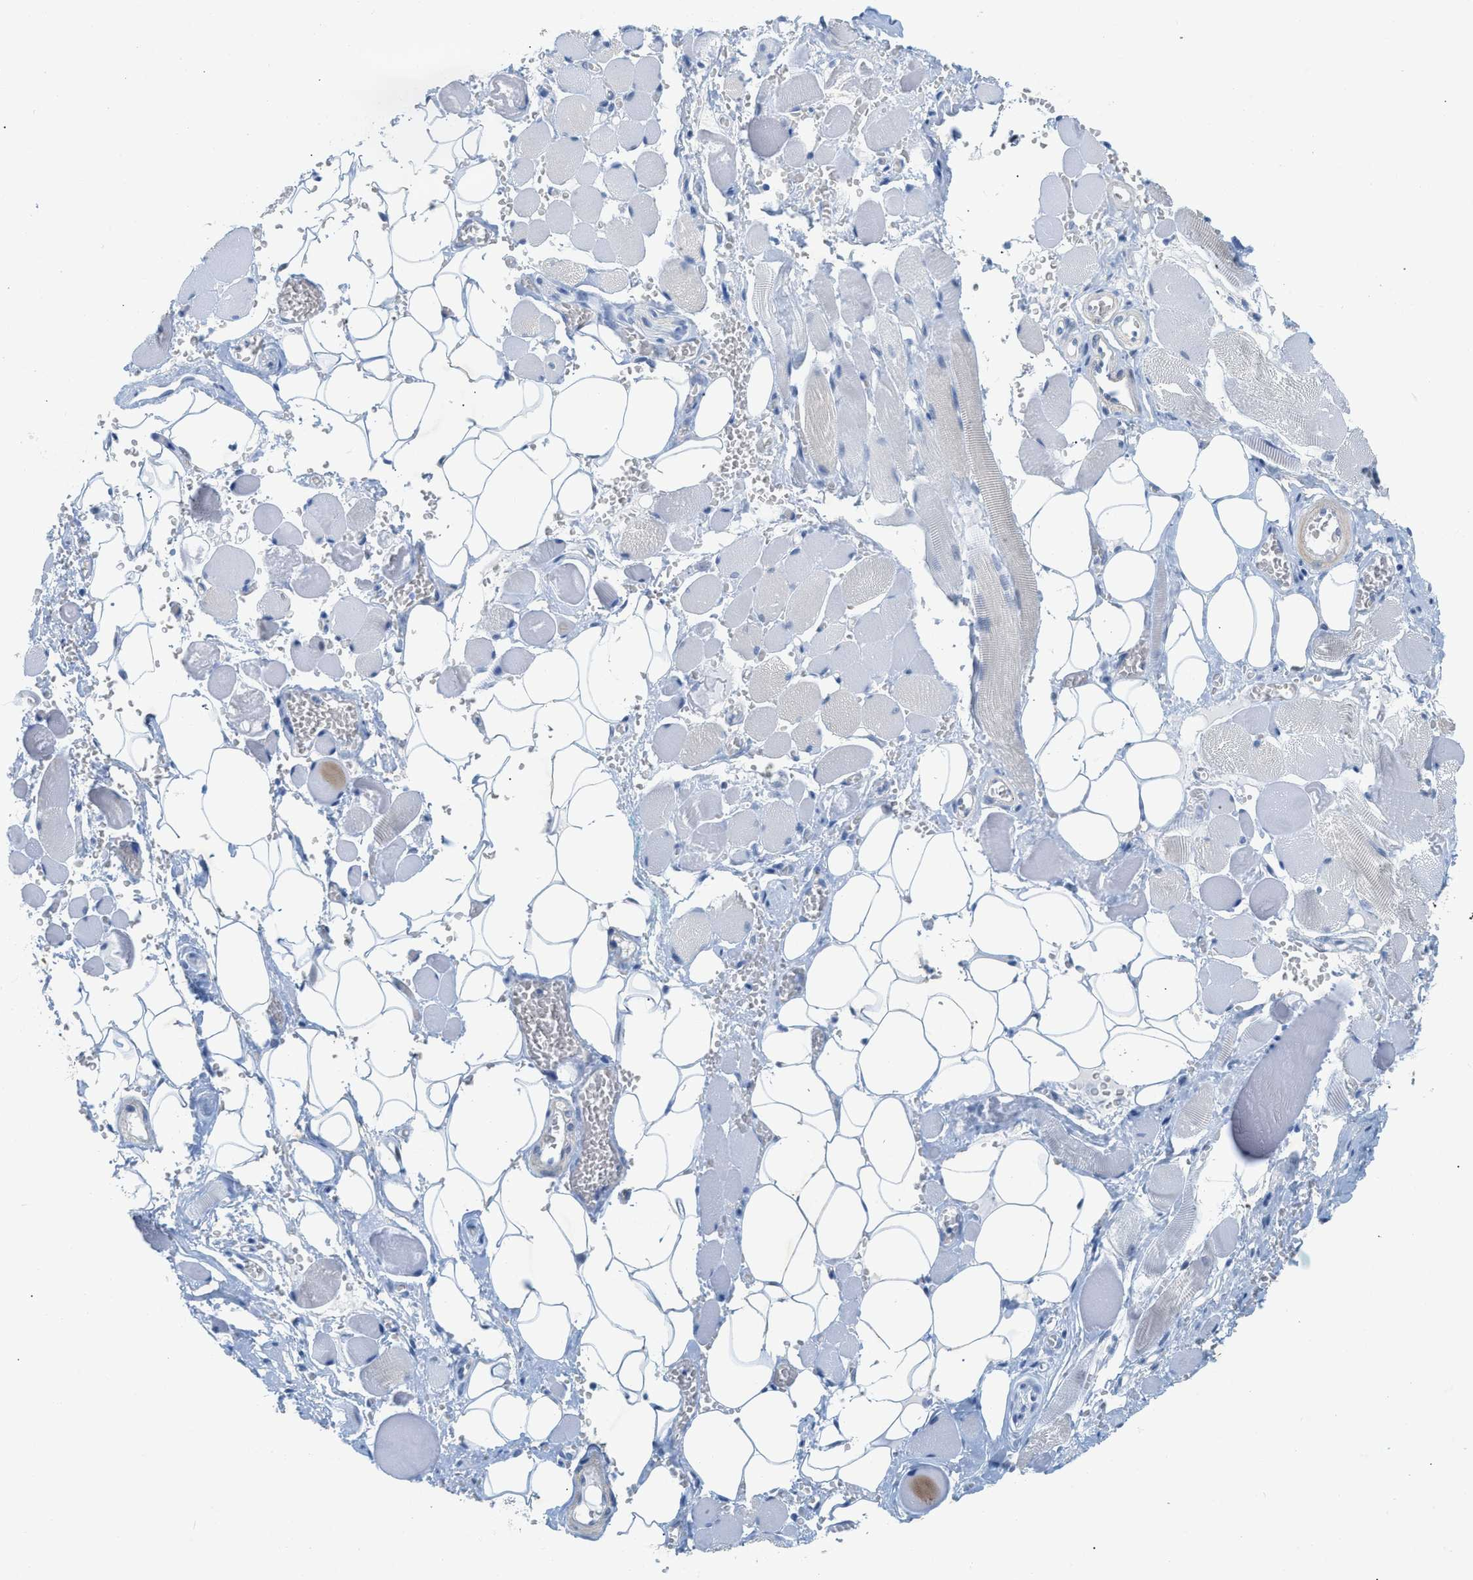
{"staining": {"intensity": "negative", "quantity": "none", "location": "none"}, "tissue": "adipose tissue", "cell_type": "Adipocytes", "image_type": "normal", "snomed": [{"axis": "morphology", "description": "Squamous cell carcinoma, NOS"}, {"axis": "topography", "description": "Oral tissue"}, {"axis": "topography", "description": "Head-Neck"}], "caption": "DAB (3,3'-diaminobenzidine) immunohistochemical staining of unremarkable adipose tissue reveals no significant positivity in adipocytes.", "gene": "HLTF", "patient": {"sex": "female", "age": 50}}